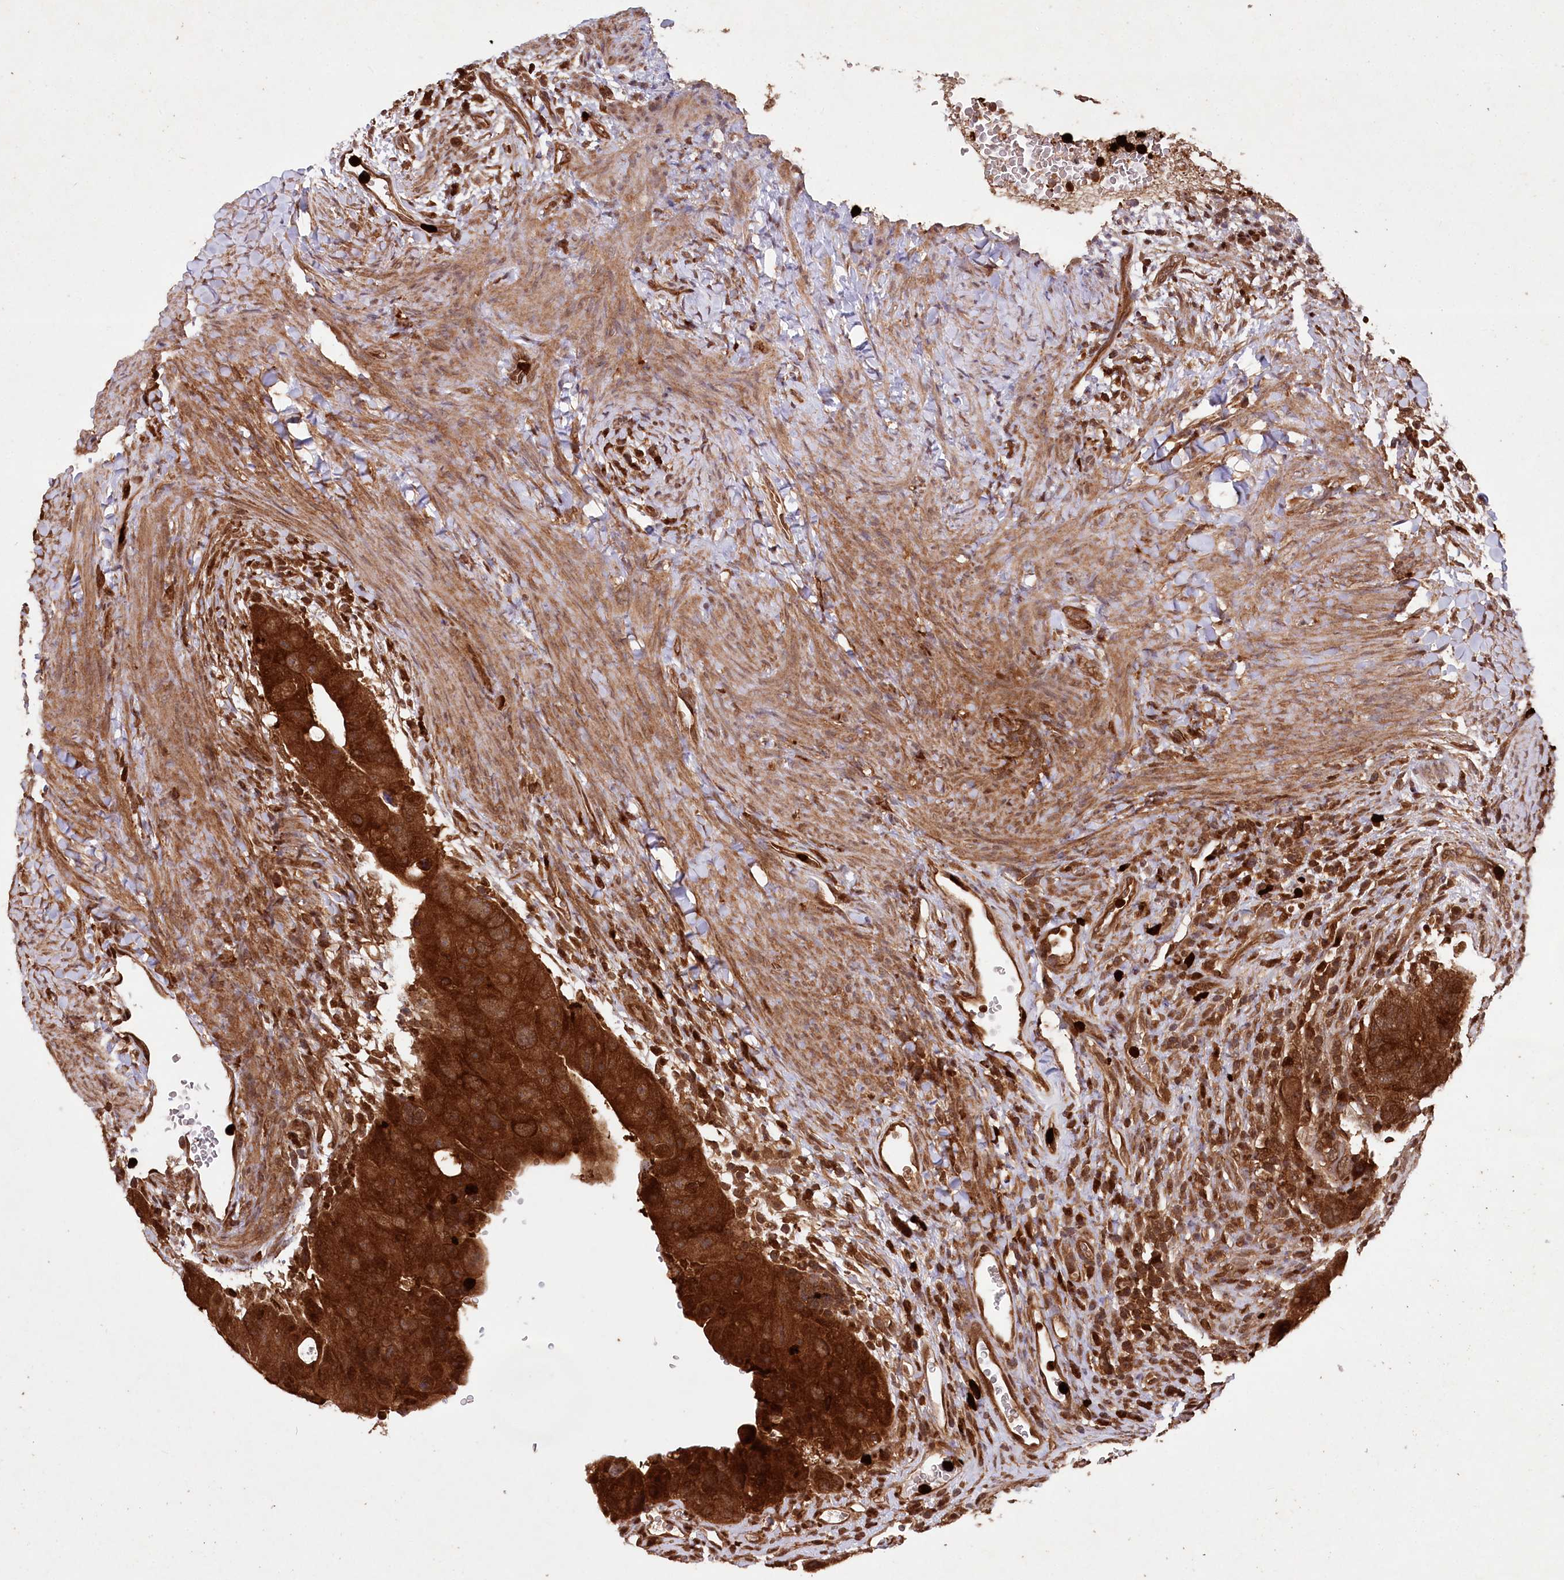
{"staining": {"intensity": "strong", "quantity": ">75%", "location": "cytoplasmic/membranous"}, "tissue": "colorectal cancer", "cell_type": "Tumor cells", "image_type": "cancer", "snomed": [{"axis": "morphology", "description": "Adenocarcinoma, NOS"}, {"axis": "topography", "description": "Rectum"}], "caption": "Immunohistochemical staining of human adenocarcinoma (colorectal) shows high levels of strong cytoplasmic/membranous protein positivity in about >75% of tumor cells. (IHC, brightfield microscopy, high magnification).", "gene": "LSG1", "patient": {"sex": "male", "age": 59}}